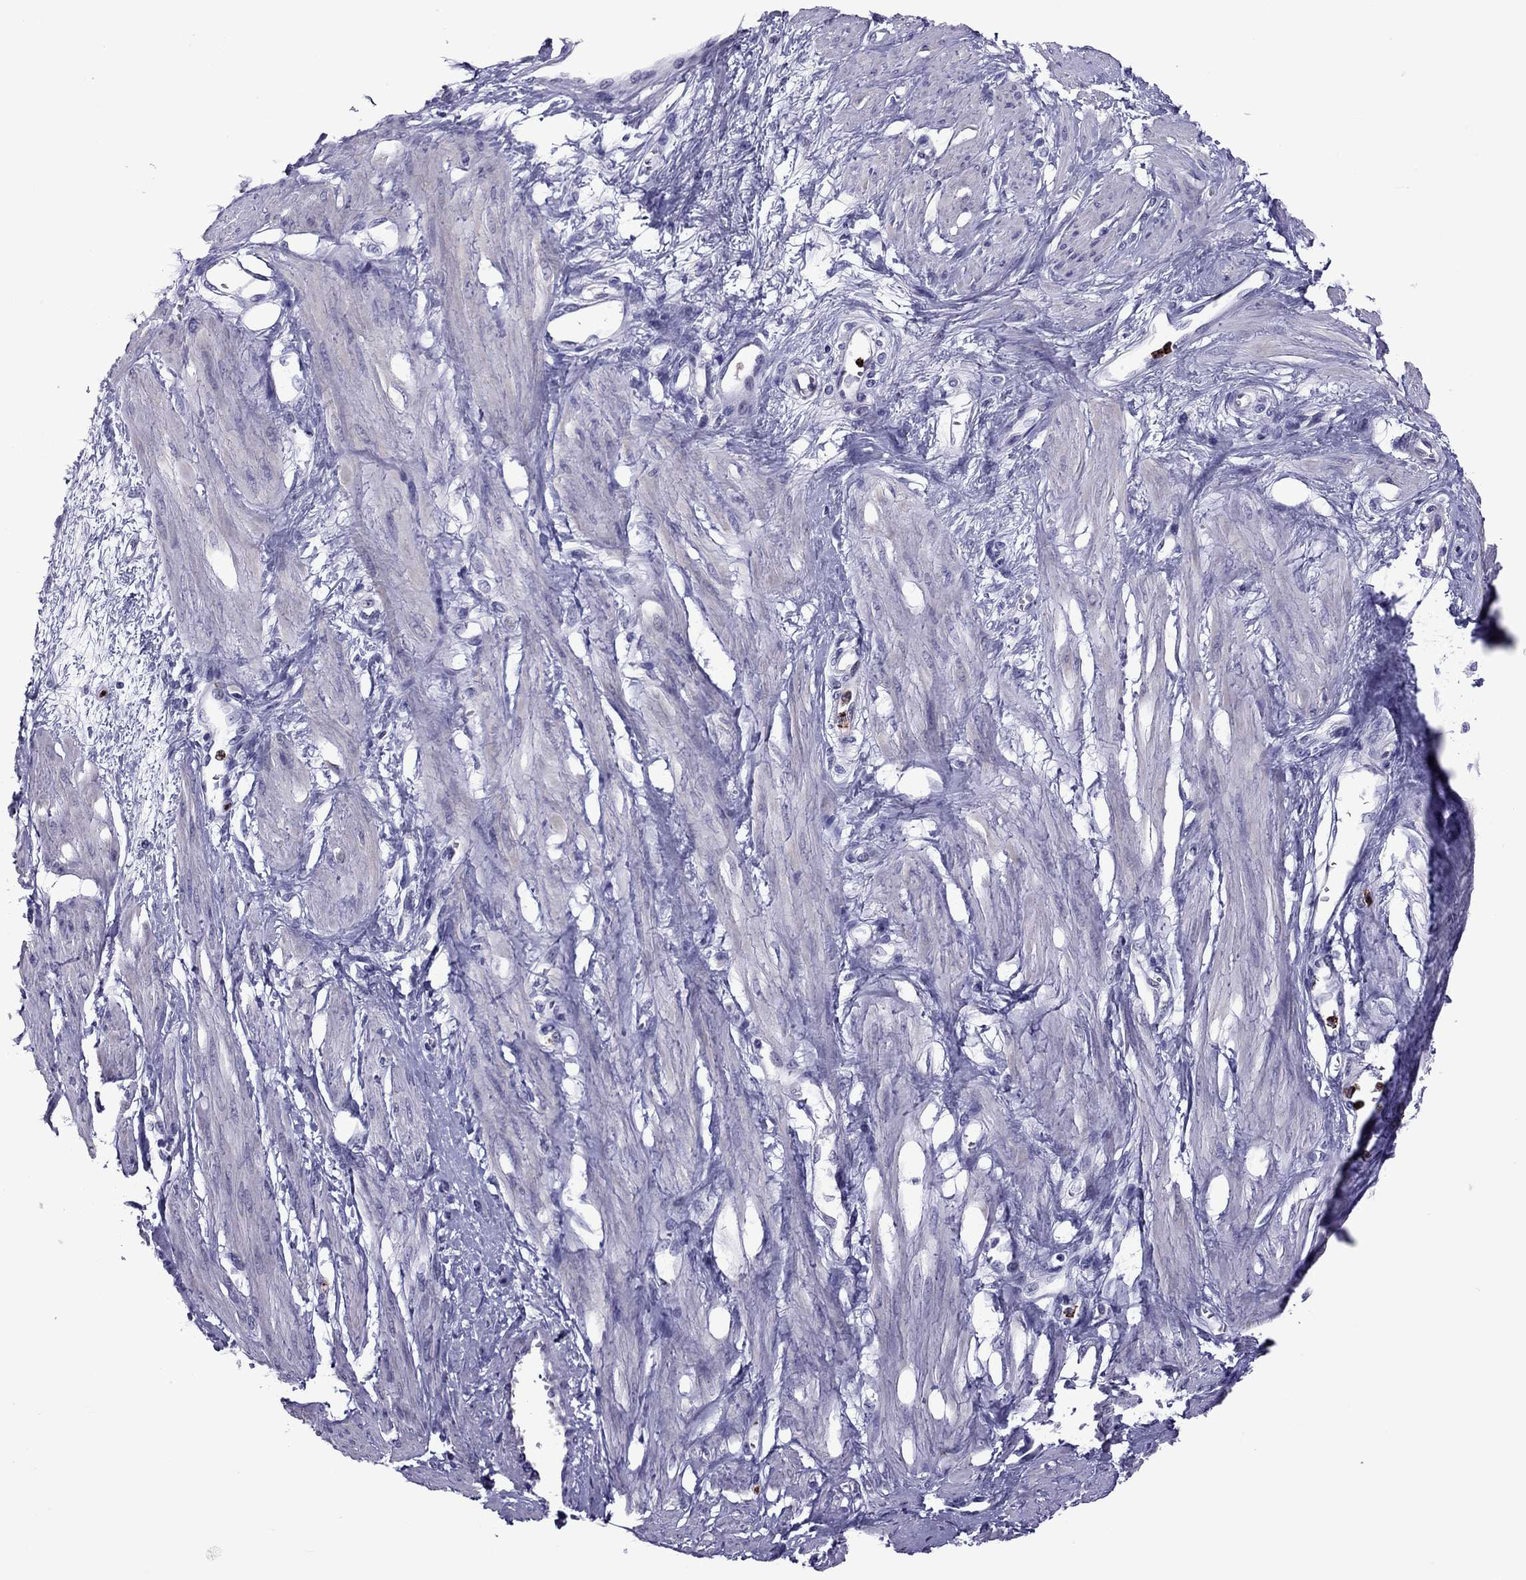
{"staining": {"intensity": "negative", "quantity": "none", "location": "none"}, "tissue": "smooth muscle", "cell_type": "Smooth muscle cells", "image_type": "normal", "snomed": [{"axis": "morphology", "description": "Normal tissue, NOS"}, {"axis": "topography", "description": "Smooth muscle"}, {"axis": "topography", "description": "Uterus"}], "caption": "The immunohistochemistry (IHC) photomicrograph has no significant staining in smooth muscle cells of smooth muscle.", "gene": "CCL27", "patient": {"sex": "female", "age": 39}}